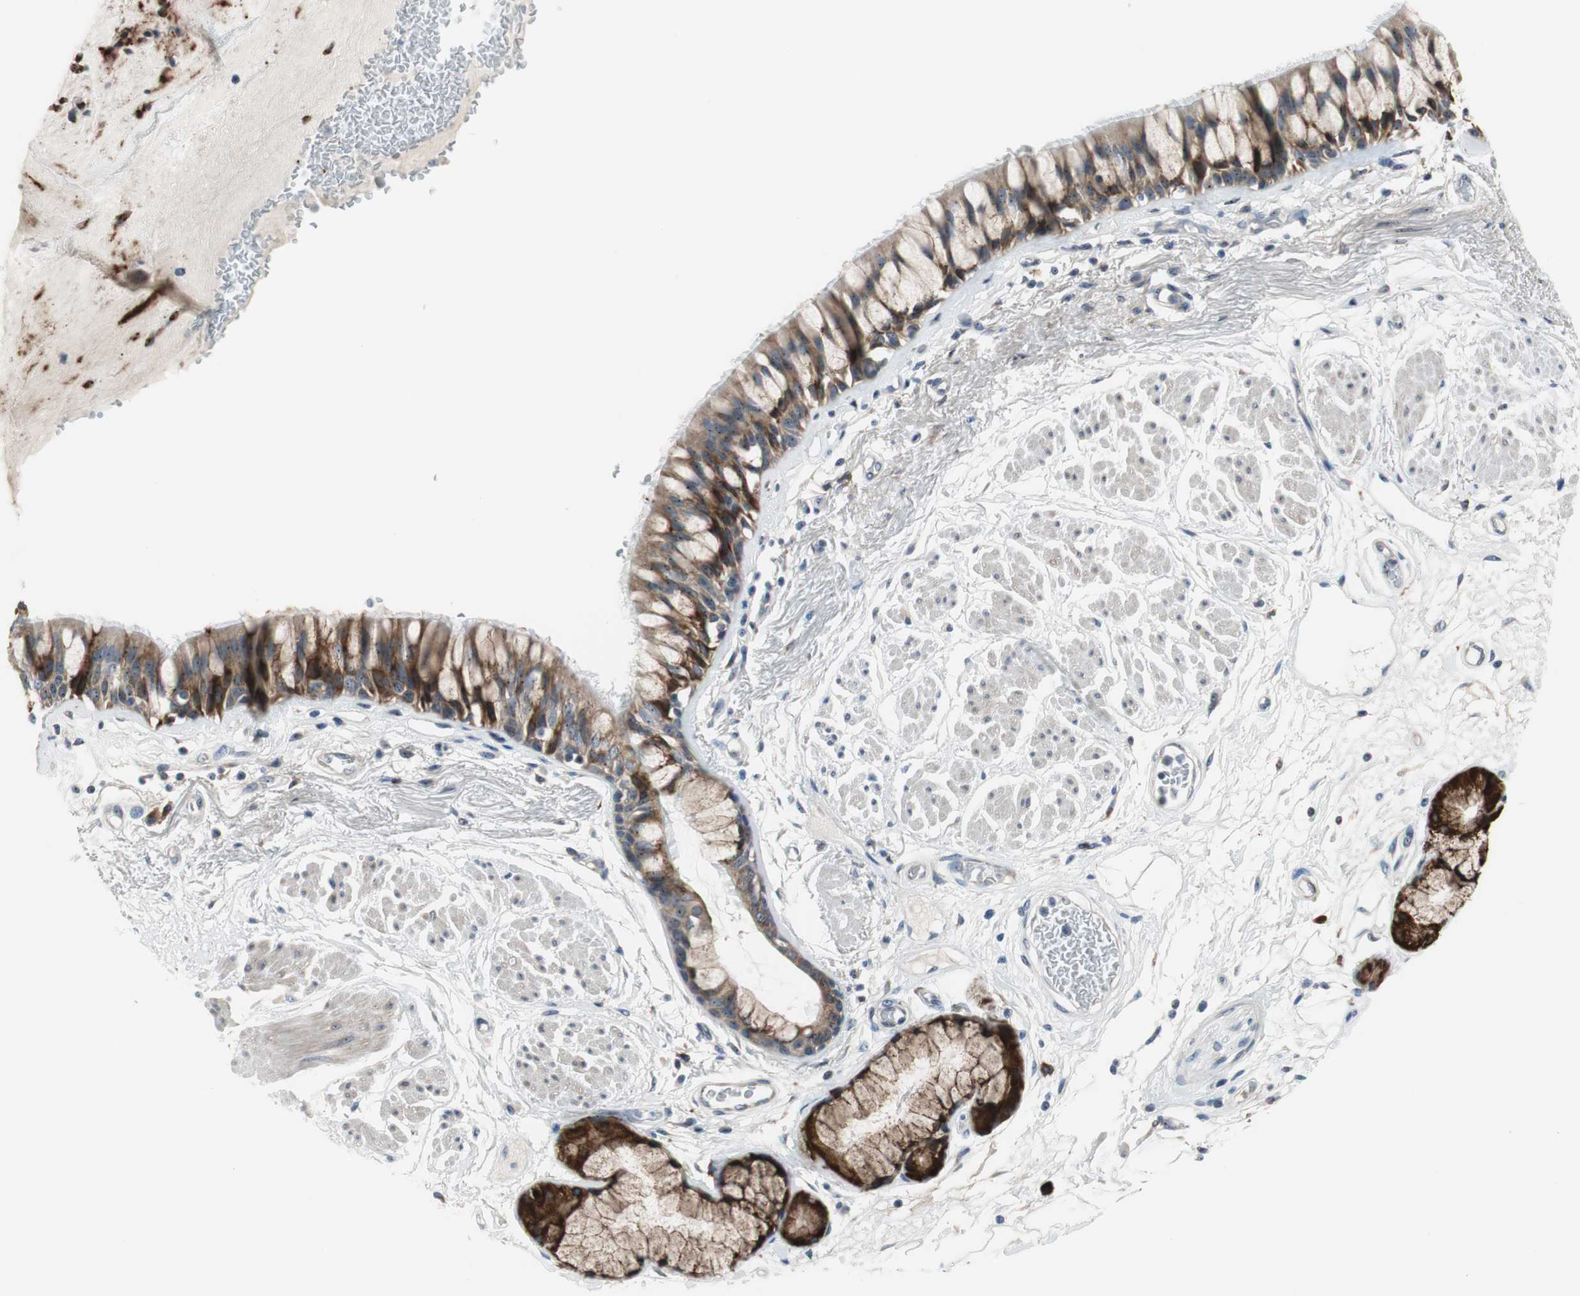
{"staining": {"intensity": "moderate", "quantity": ">75%", "location": "cytoplasmic/membranous"}, "tissue": "bronchus", "cell_type": "Respiratory epithelial cells", "image_type": "normal", "snomed": [{"axis": "morphology", "description": "Normal tissue, NOS"}, {"axis": "topography", "description": "Bronchus"}], "caption": "The micrograph displays immunohistochemical staining of benign bronchus. There is moderate cytoplasmic/membranous positivity is identified in approximately >75% of respiratory epithelial cells.", "gene": "TMED7", "patient": {"sex": "male", "age": 66}}